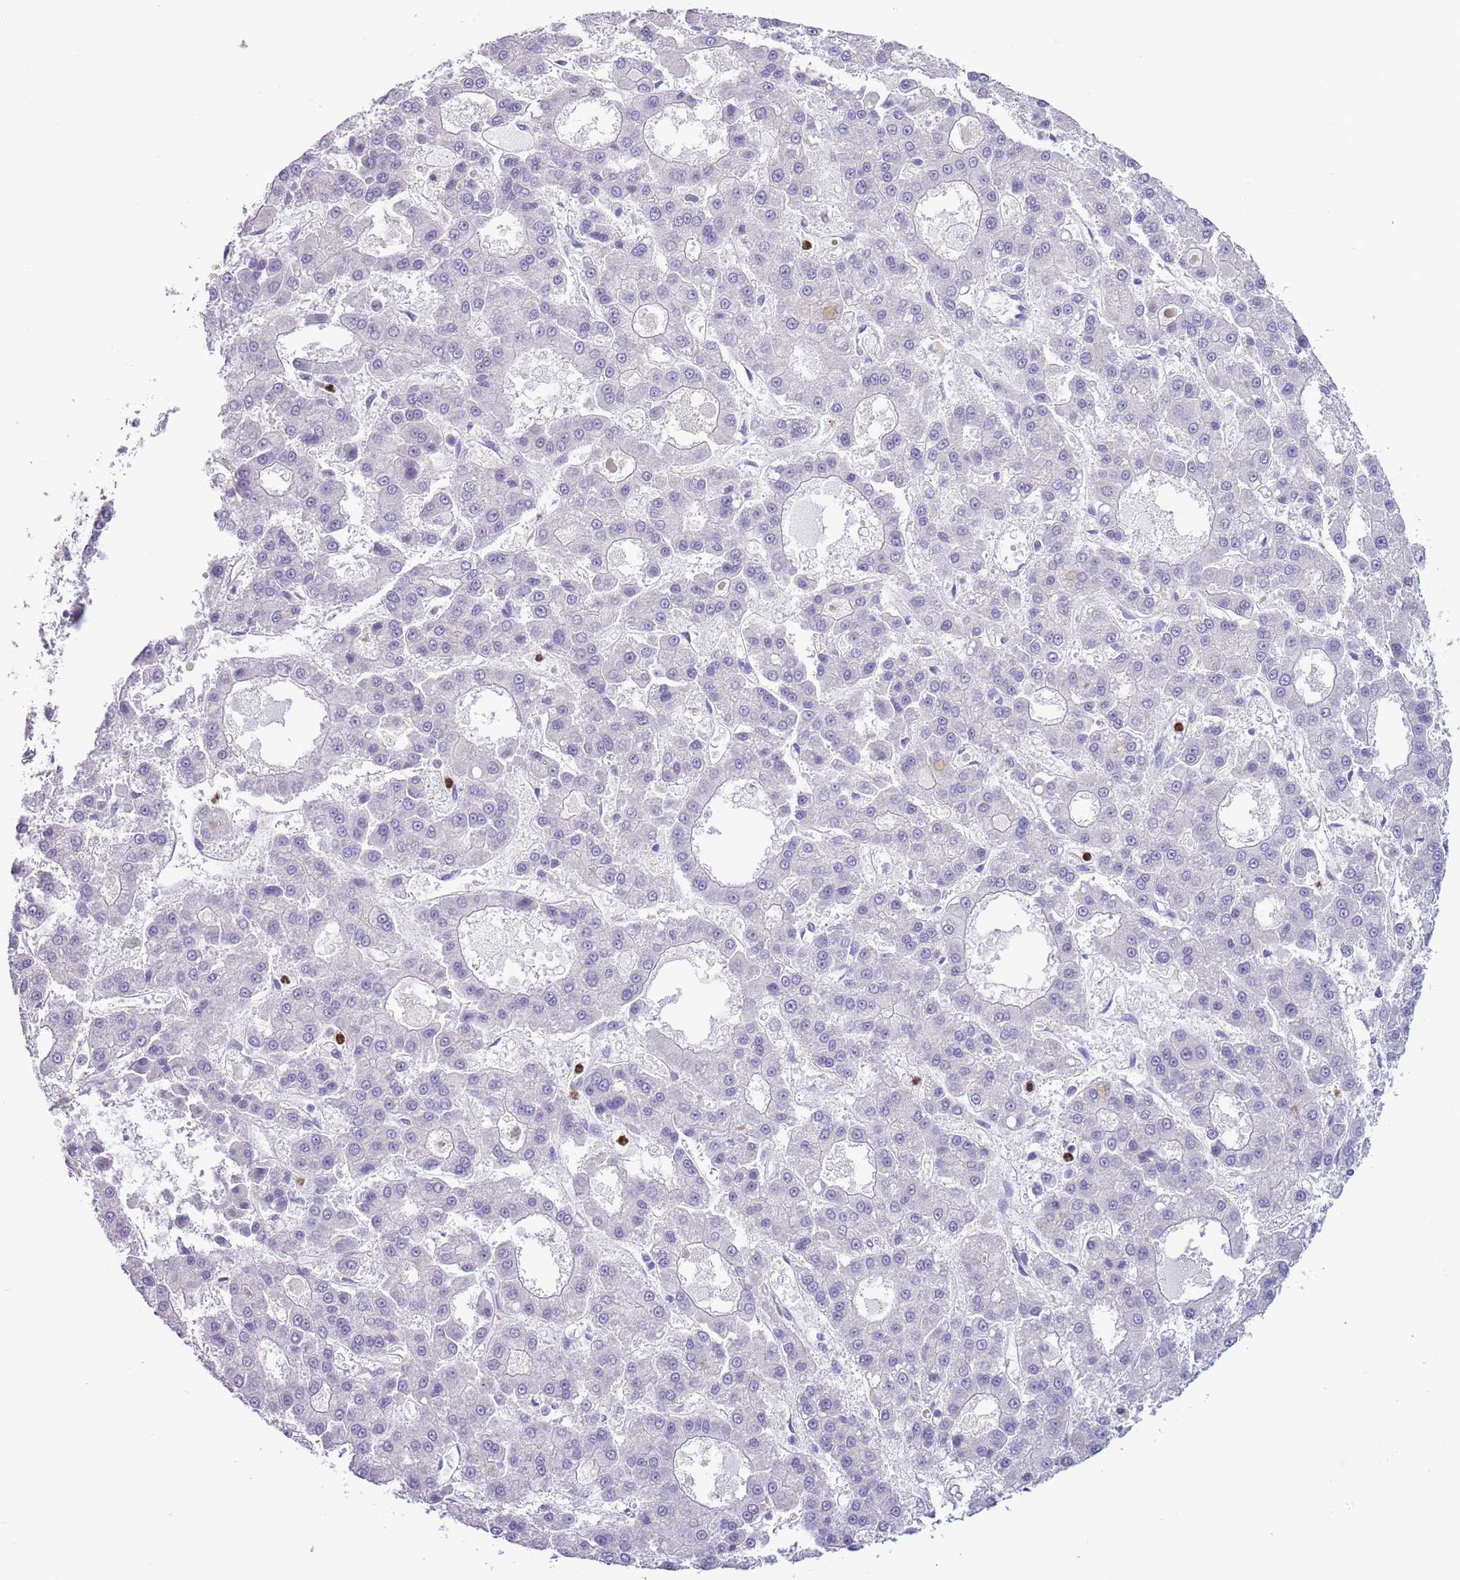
{"staining": {"intensity": "negative", "quantity": "none", "location": "none"}, "tissue": "liver cancer", "cell_type": "Tumor cells", "image_type": "cancer", "snomed": [{"axis": "morphology", "description": "Carcinoma, Hepatocellular, NOS"}, {"axis": "topography", "description": "Liver"}], "caption": "Immunohistochemical staining of human hepatocellular carcinoma (liver) displays no significant staining in tumor cells.", "gene": "OR6M1", "patient": {"sex": "male", "age": 70}}